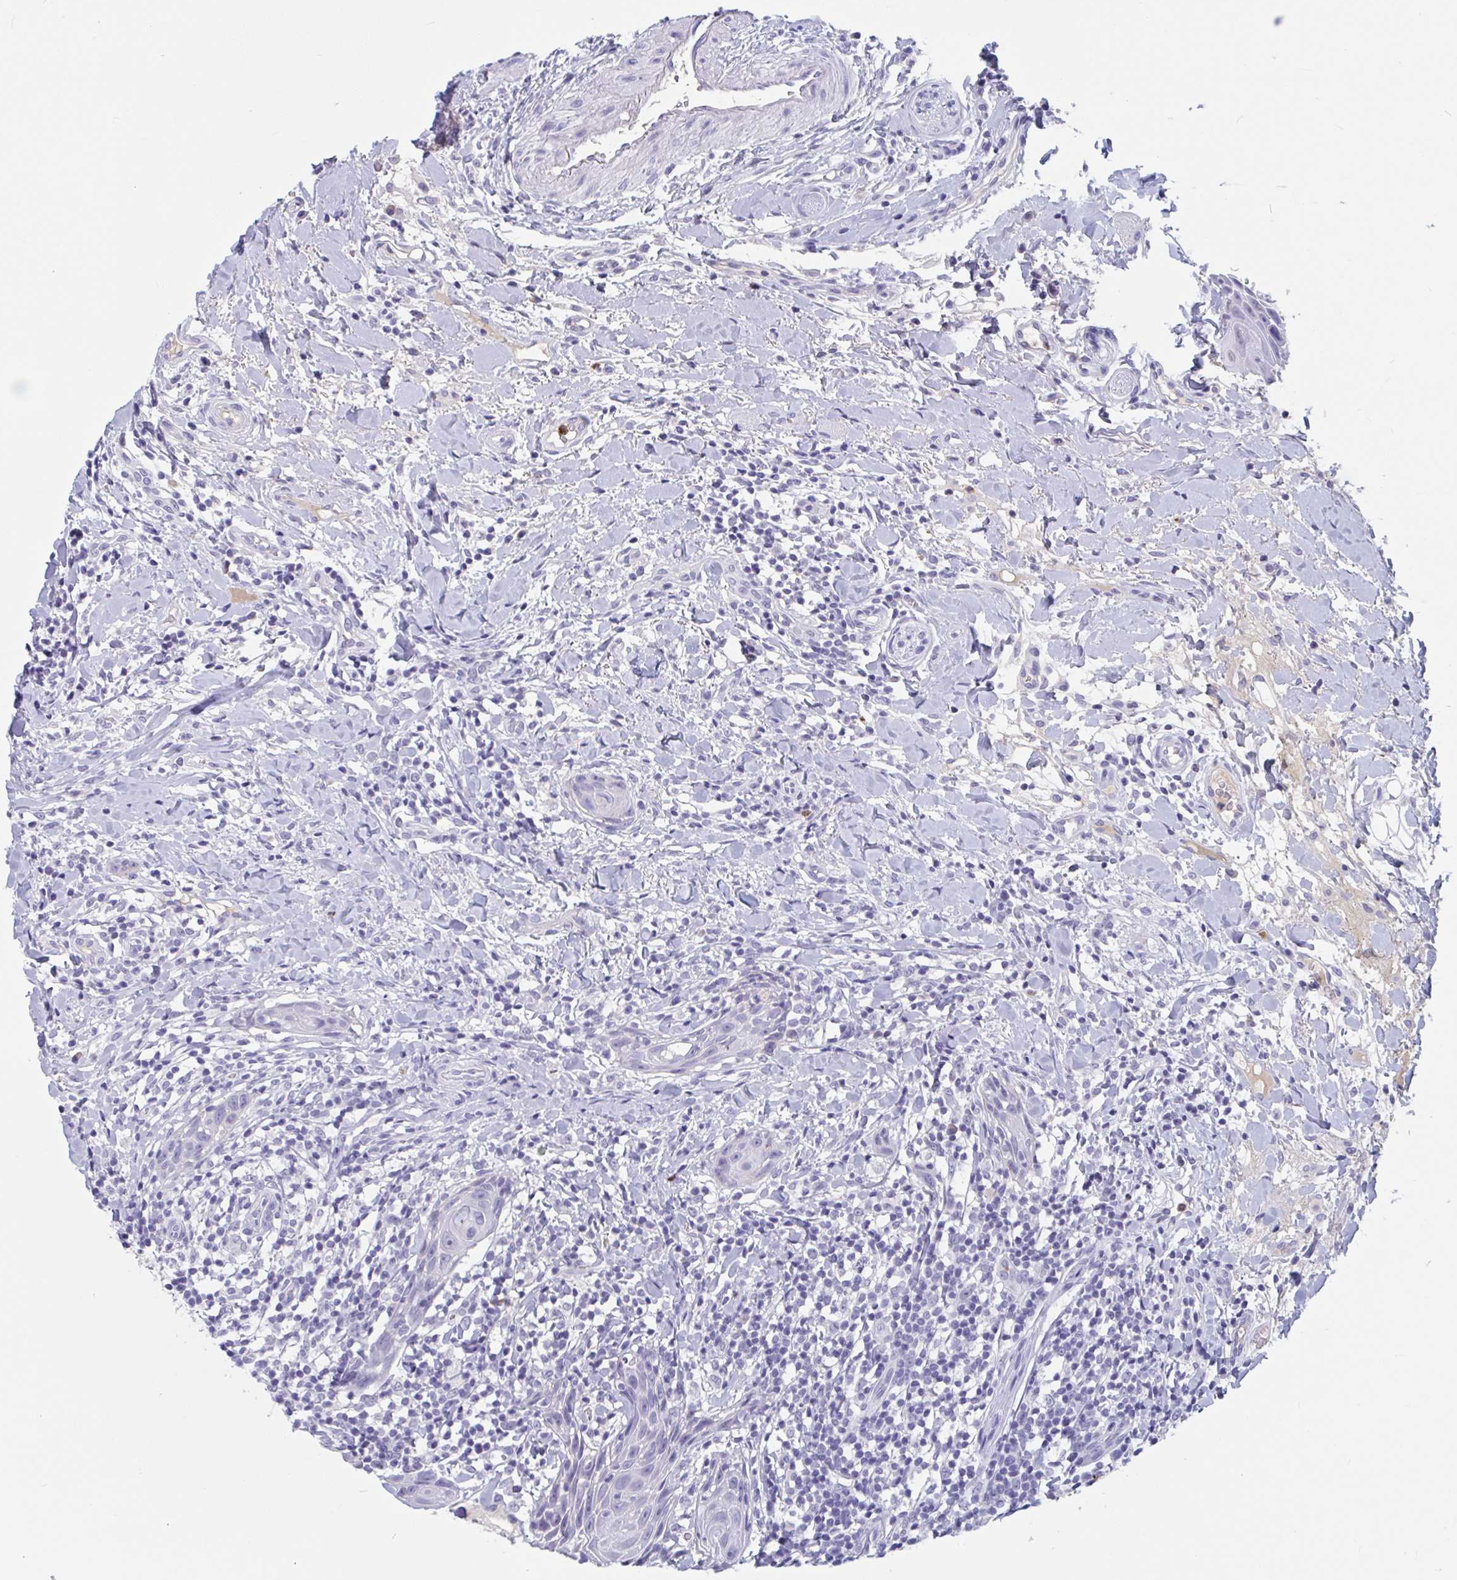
{"staining": {"intensity": "negative", "quantity": "none", "location": "none"}, "tissue": "head and neck cancer", "cell_type": "Tumor cells", "image_type": "cancer", "snomed": [{"axis": "morphology", "description": "Squamous cell carcinoma, NOS"}, {"axis": "topography", "description": "Oral tissue"}, {"axis": "topography", "description": "Head-Neck"}], "caption": "A high-resolution photomicrograph shows immunohistochemistry staining of squamous cell carcinoma (head and neck), which exhibits no significant staining in tumor cells.", "gene": "ZNHIT2", "patient": {"sex": "male", "age": 49}}